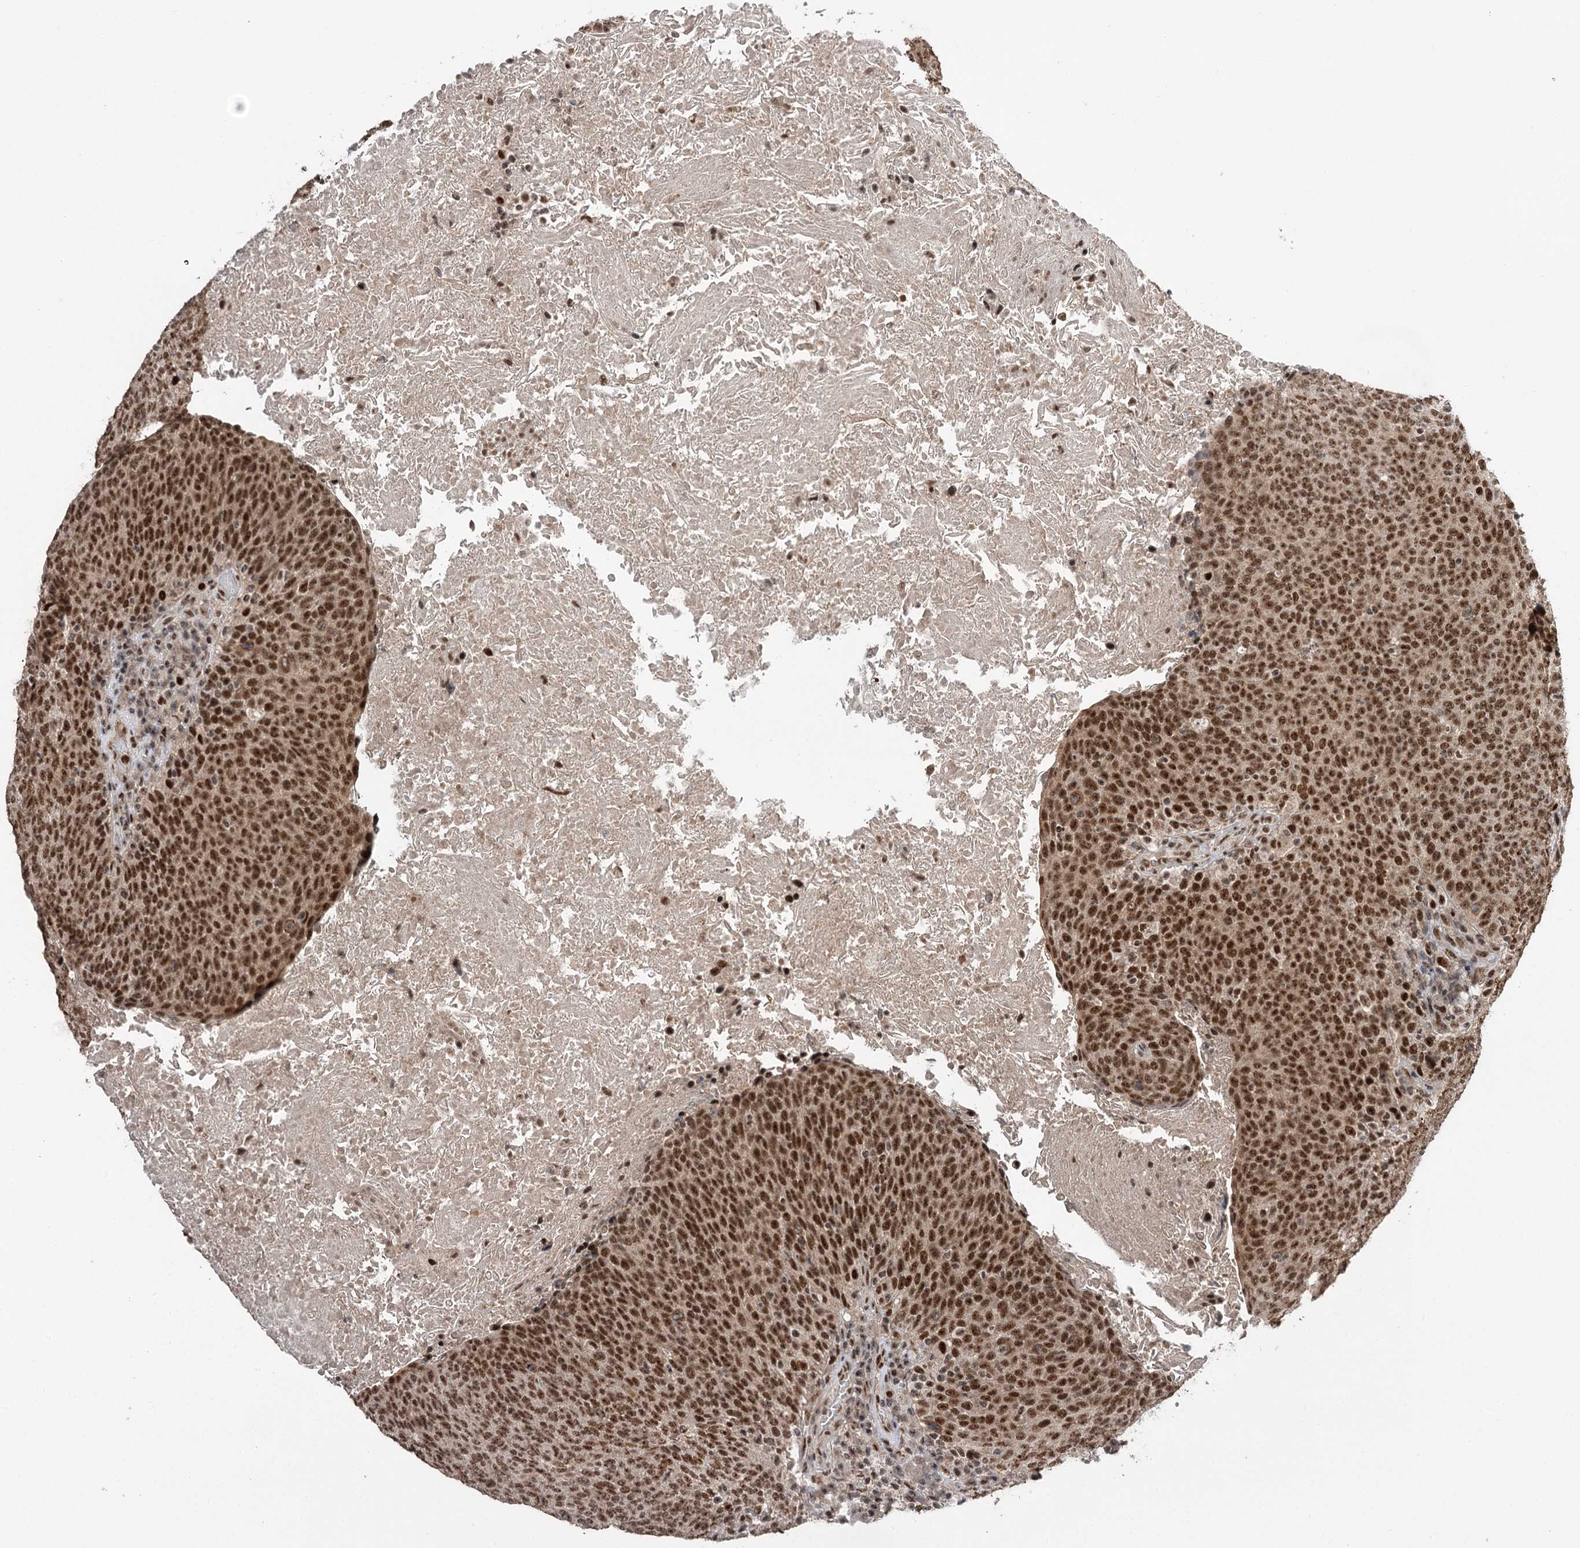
{"staining": {"intensity": "strong", "quantity": ">75%", "location": "nuclear"}, "tissue": "head and neck cancer", "cell_type": "Tumor cells", "image_type": "cancer", "snomed": [{"axis": "morphology", "description": "Squamous cell carcinoma, NOS"}, {"axis": "morphology", "description": "Squamous cell carcinoma, metastatic, NOS"}, {"axis": "topography", "description": "Lymph node"}, {"axis": "topography", "description": "Head-Neck"}], "caption": "The micrograph exhibits staining of head and neck cancer, revealing strong nuclear protein expression (brown color) within tumor cells.", "gene": "ERCC3", "patient": {"sex": "male", "age": 62}}